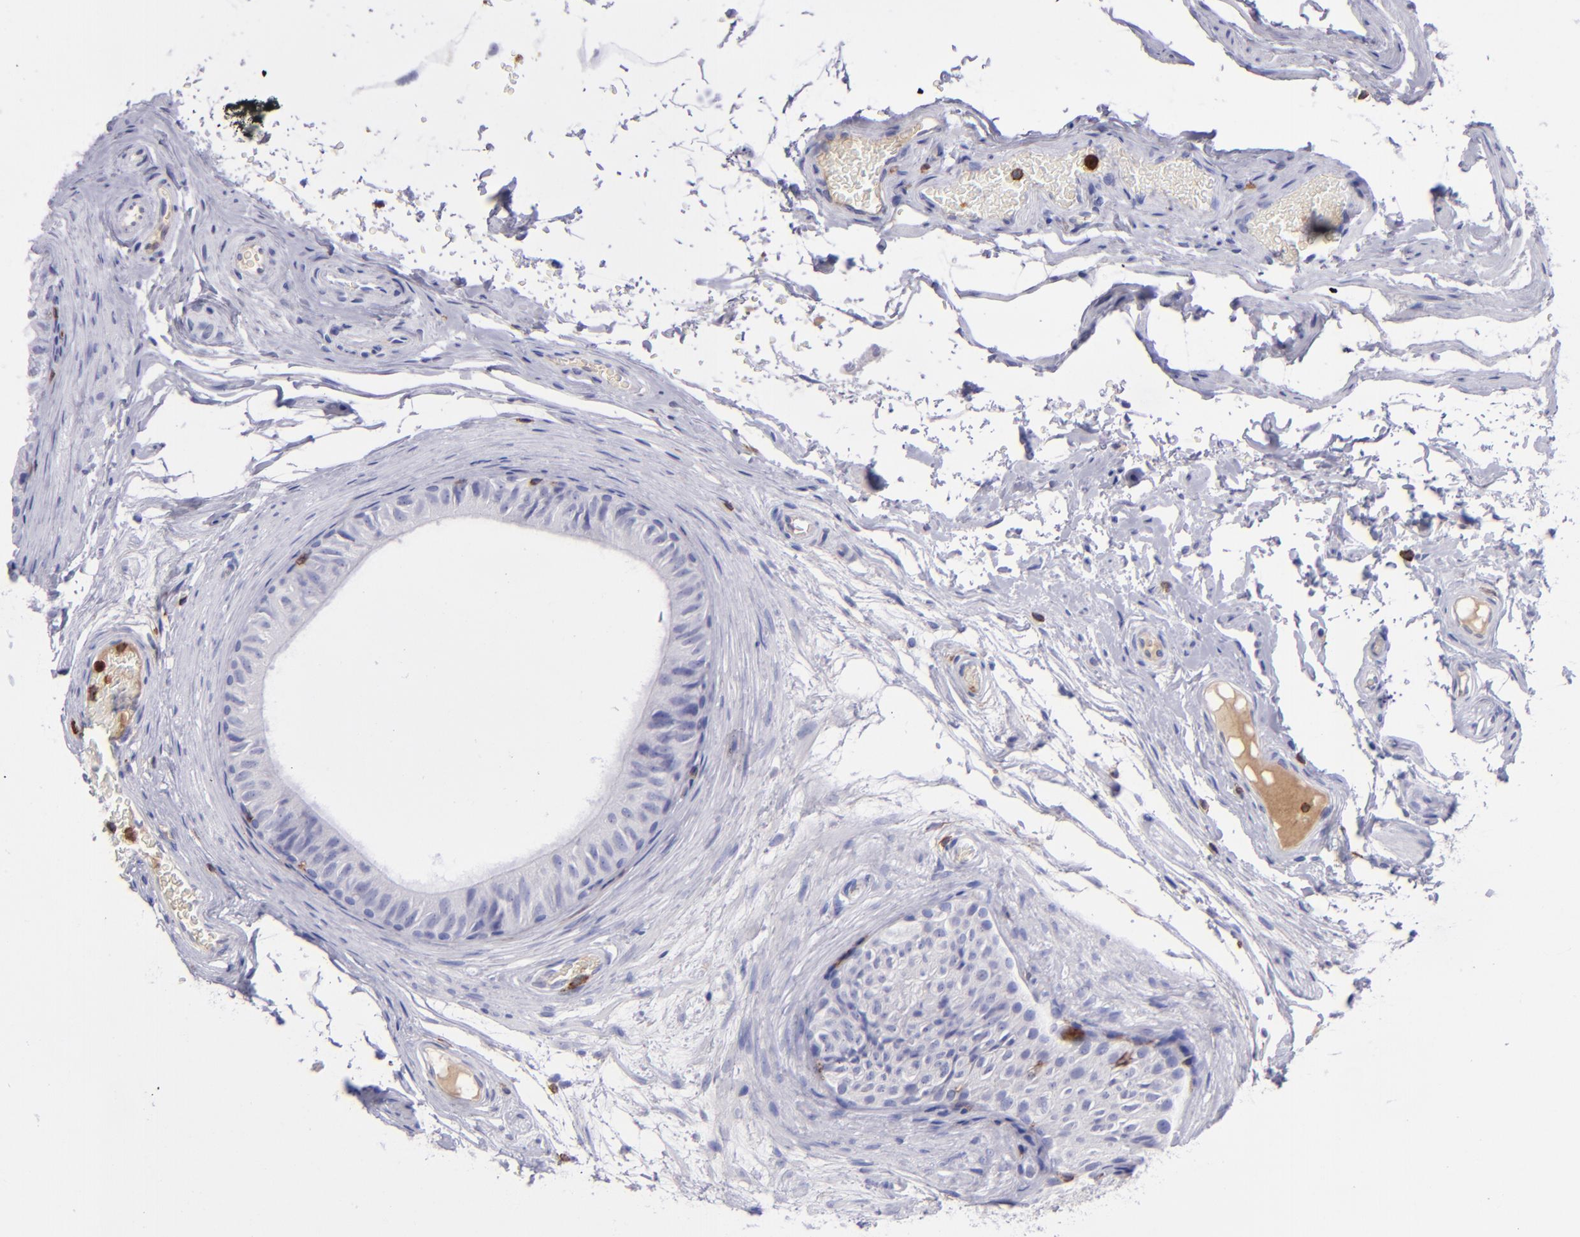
{"staining": {"intensity": "negative", "quantity": "none", "location": "none"}, "tissue": "epididymis", "cell_type": "Glandular cells", "image_type": "normal", "snomed": [{"axis": "morphology", "description": "Normal tissue, NOS"}, {"axis": "topography", "description": "Testis"}, {"axis": "topography", "description": "Epididymis"}], "caption": "Epididymis was stained to show a protein in brown. There is no significant expression in glandular cells. (DAB immunohistochemistry with hematoxylin counter stain).", "gene": "ICAM3", "patient": {"sex": "male", "age": 36}}